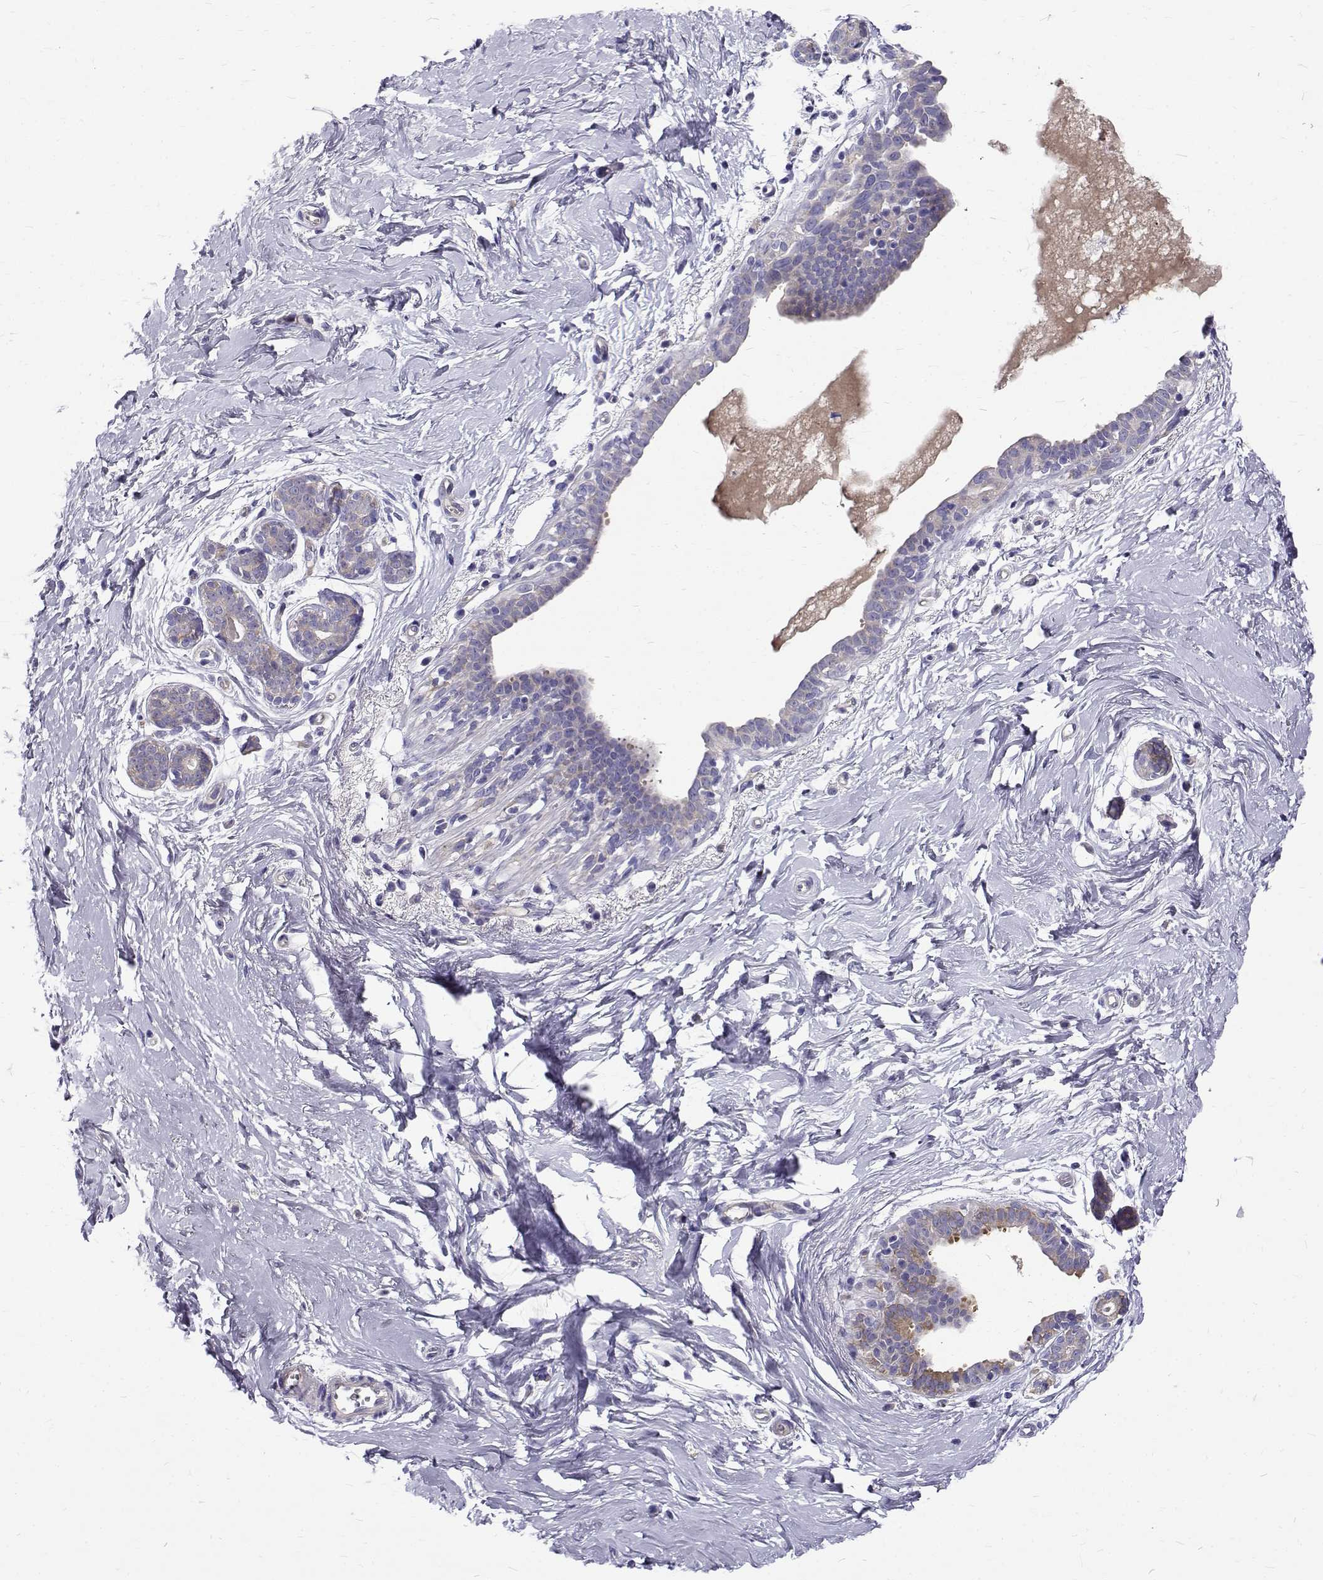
{"staining": {"intensity": "negative", "quantity": "none", "location": "none"}, "tissue": "breast", "cell_type": "Adipocytes", "image_type": "normal", "snomed": [{"axis": "morphology", "description": "Normal tissue, NOS"}, {"axis": "topography", "description": "Breast"}], "caption": "Breast stained for a protein using immunohistochemistry (IHC) demonstrates no expression adipocytes.", "gene": "IGSF1", "patient": {"sex": "female", "age": 37}}